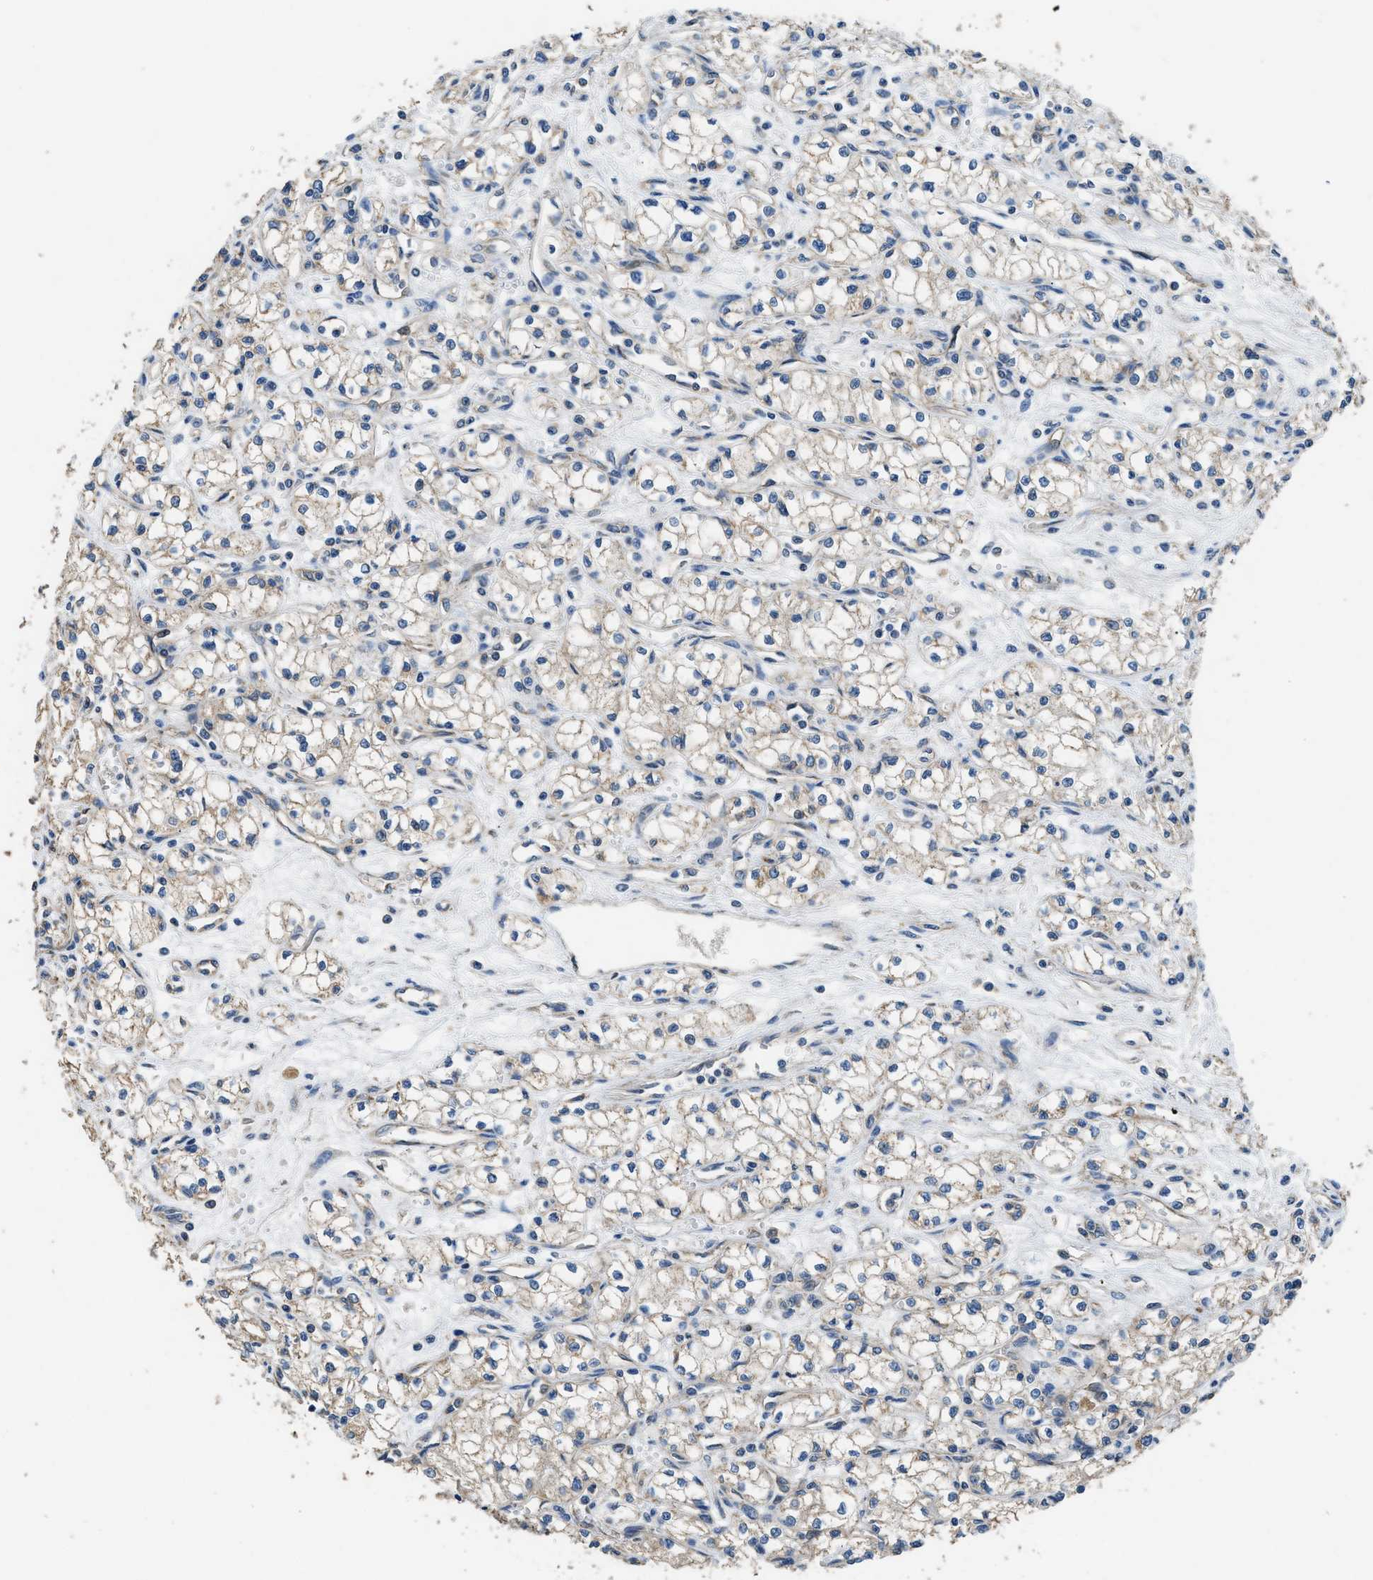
{"staining": {"intensity": "weak", "quantity": "<25%", "location": "cytoplasmic/membranous"}, "tissue": "renal cancer", "cell_type": "Tumor cells", "image_type": "cancer", "snomed": [{"axis": "morphology", "description": "Normal tissue, NOS"}, {"axis": "morphology", "description": "Adenocarcinoma, NOS"}, {"axis": "topography", "description": "Kidney"}], "caption": "This is an immunohistochemistry (IHC) histopathology image of human renal cancer. There is no positivity in tumor cells.", "gene": "SSH2", "patient": {"sex": "male", "age": 59}}